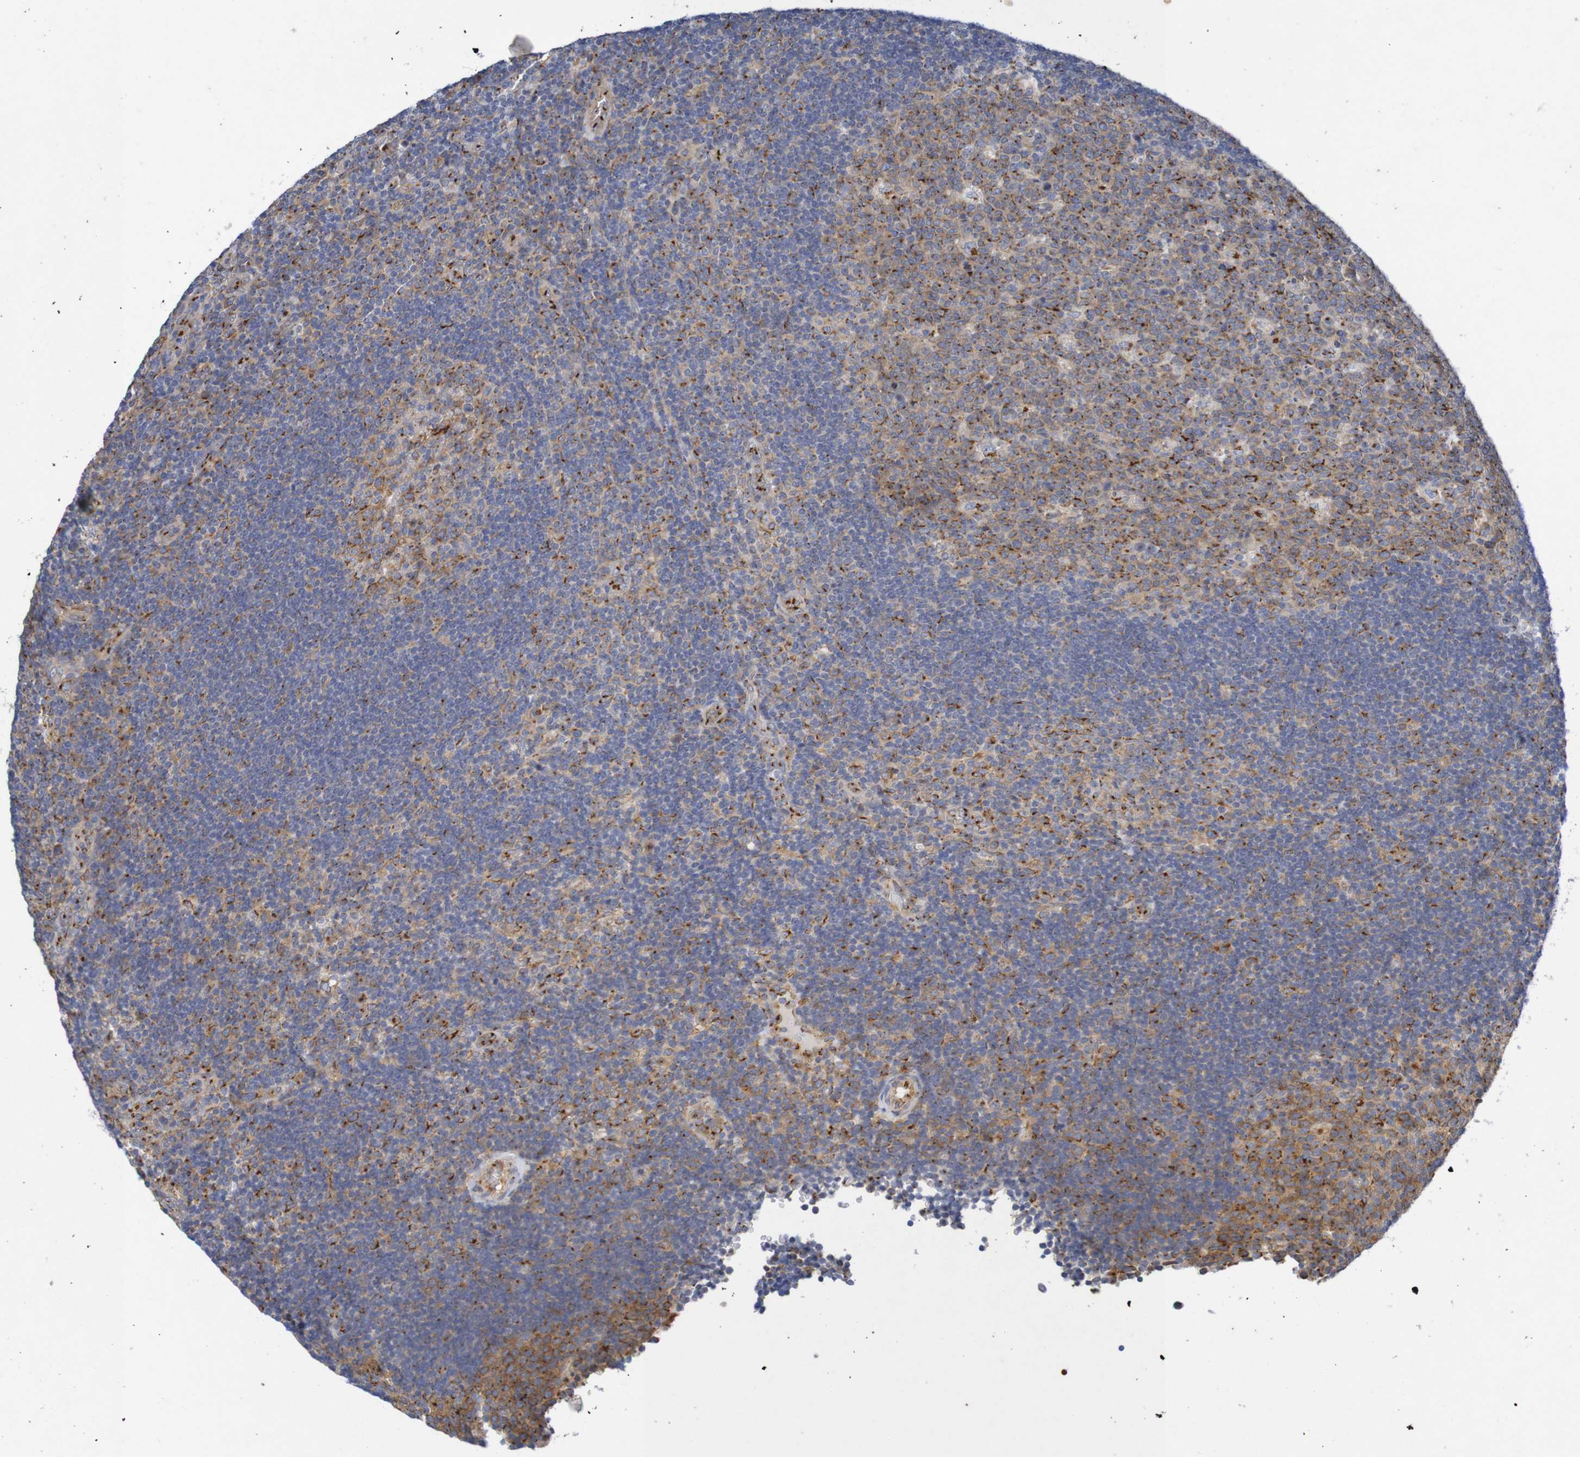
{"staining": {"intensity": "moderate", "quantity": ">75%", "location": "cytoplasmic/membranous"}, "tissue": "lymph node", "cell_type": "Germinal center cells", "image_type": "normal", "snomed": [{"axis": "morphology", "description": "Normal tissue, NOS"}, {"axis": "topography", "description": "Lymph node"}, {"axis": "topography", "description": "Salivary gland"}], "caption": "Protein expression analysis of normal lymph node reveals moderate cytoplasmic/membranous expression in about >75% of germinal center cells. (DAB = brown stain, brightfield microscopy at high magnification).", "gene": "DCP2", "patient": {"sex": "male", "age": 8}}